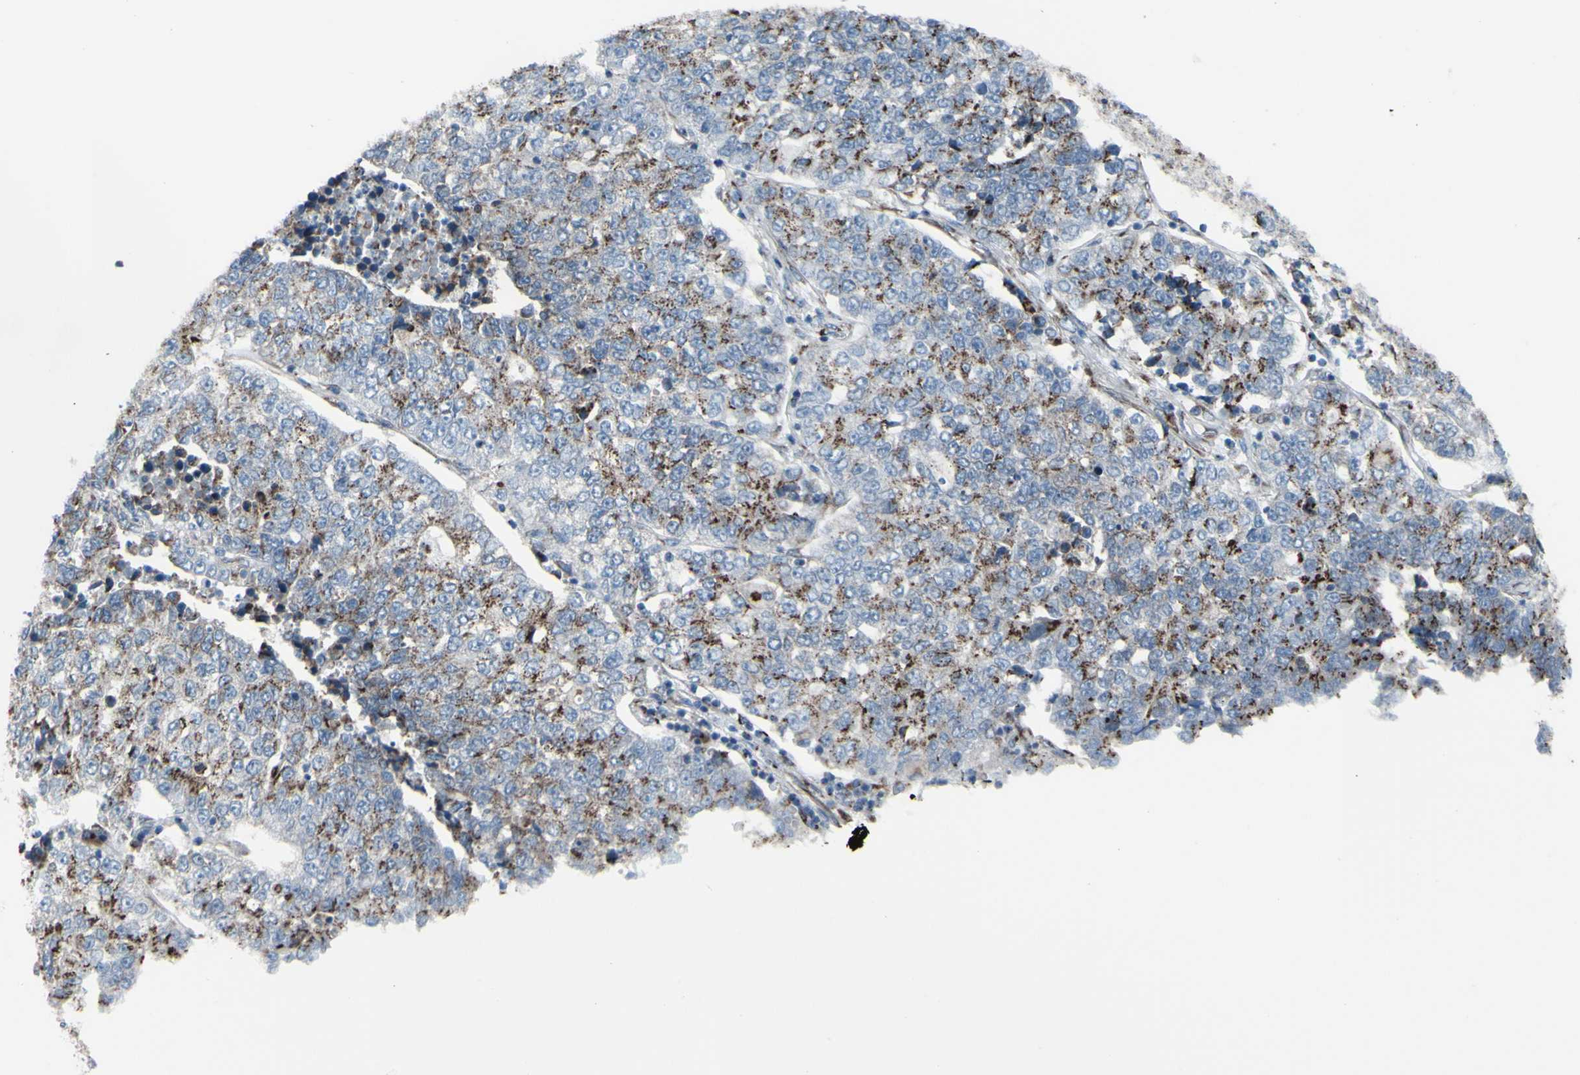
{"staining": {"intensity": "strong", "quantity": "25%-75%", "location": "cytoplasmic/membranous"}, "tissue": "lung cancer", "cell_type": "Tumor cells", "image_type": "cancer", "snomed": [{"axis": "morphology", "description": "Adenocarcinoma, NOS"}, {"axis": "topography", "description": "Lung"}], "caption": "Immunohistochemistry of human adenocarcinoma (lung) exhibits high levels of strong cytoplasmic/membranous positivity in about 25%-75% of tumor cells. The staining was performed using DAB (3,3'-diaminobenzidine), with brown indicating positive protein expression. Nuclei are stained blue with hematoxylin.", "gene": "GLG1", "patient": {"sex": "male", "age": 49}}